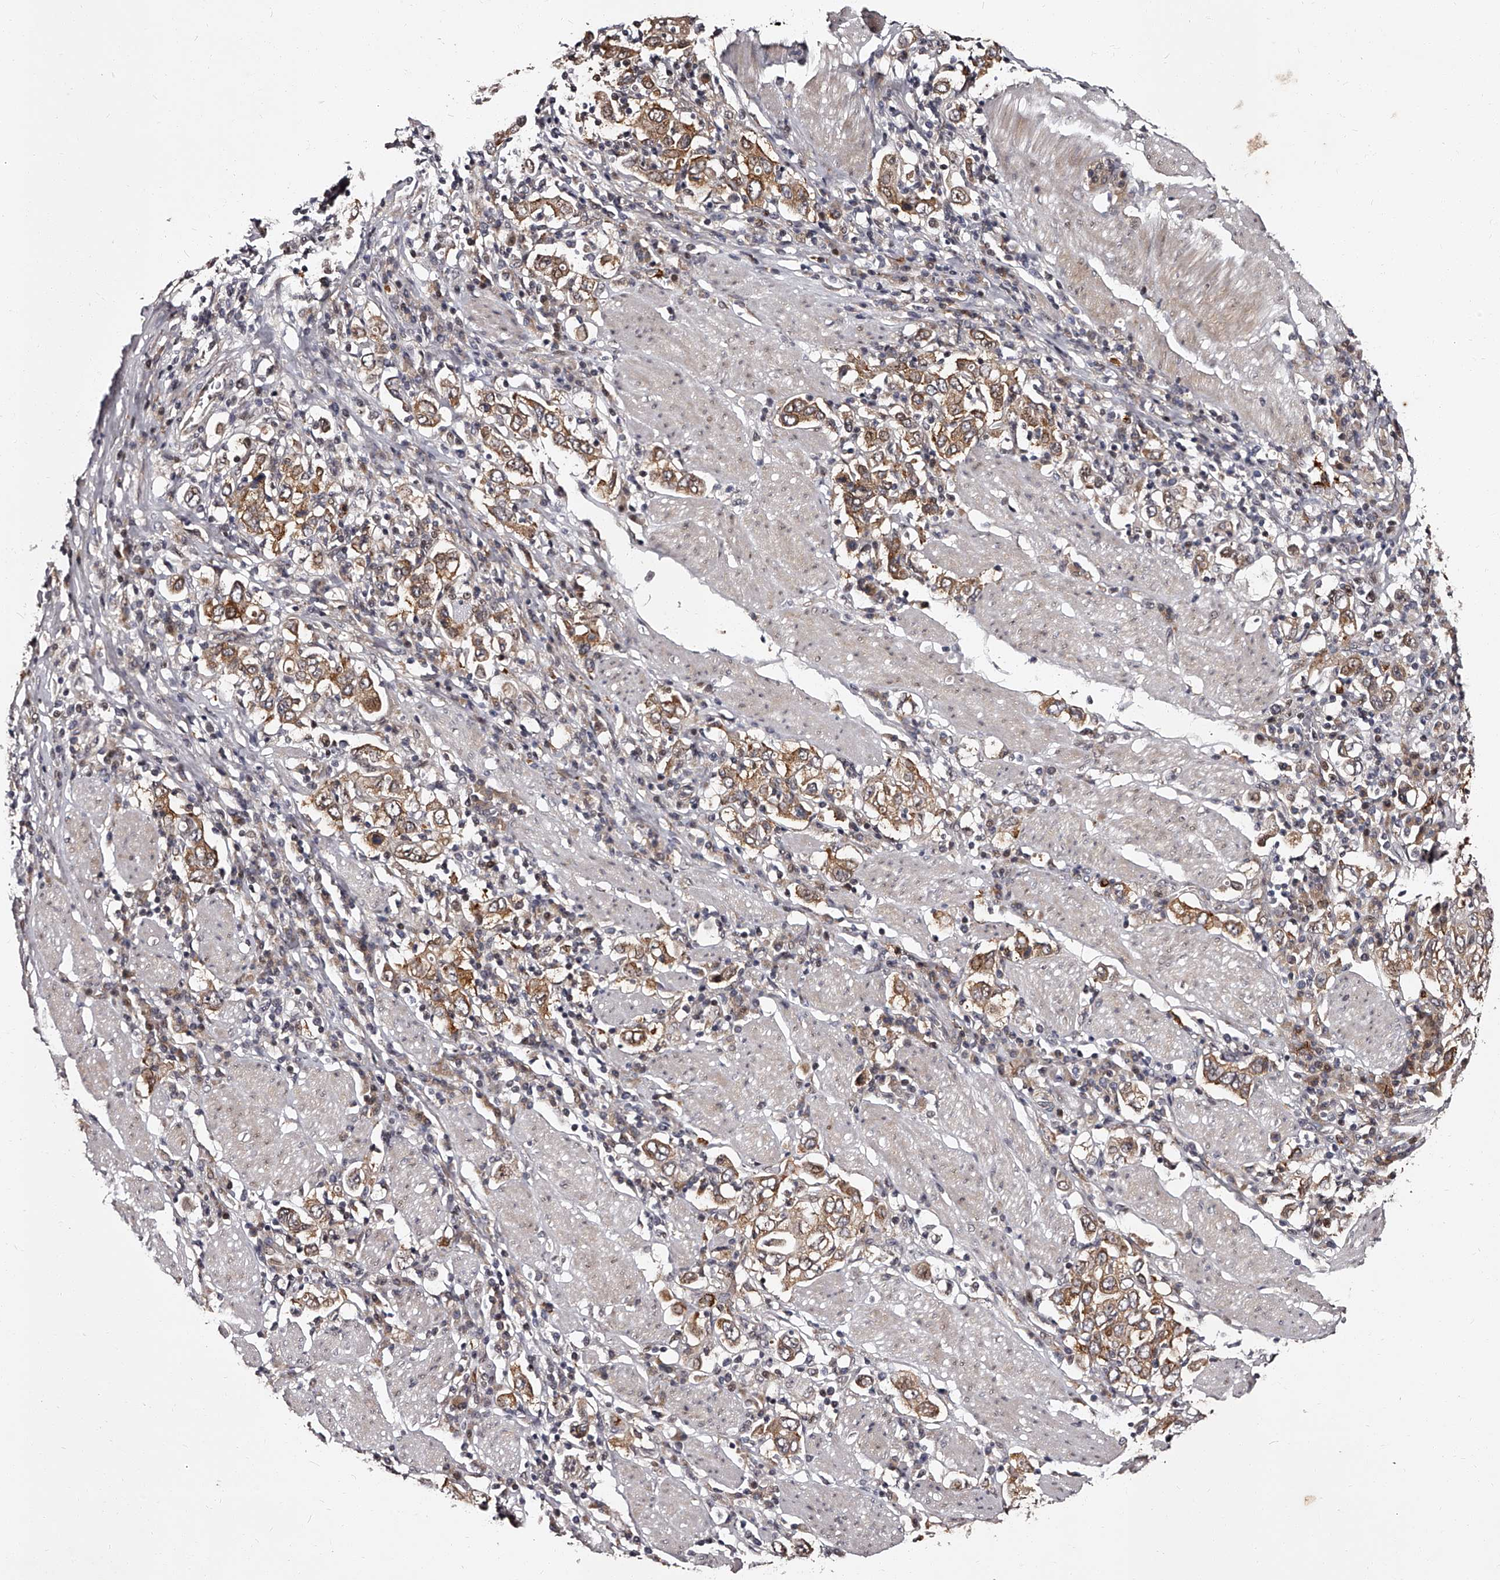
{"staining": {"intensity": "moderate", "quantity": ">75%", "location": "cytoplasmic/membranous"}, "tissue": "stomach cancer", "cell_type": "Tumor cells", "image_type": "cancer", "snomed": [{"axis": "morphology", "description": "Adenocarcinoma, NOS"}, {"axis": "topography", "description": "Stomach, upper"}], "caption": "Protein staining by IHC displays moderate cytoplasmic/membranous positivity in approximately >75% of tumor cells in stomach adenocarcinoma.", "gene": "RSC1A1", "patient": {"sex": "male", "age": 62}}